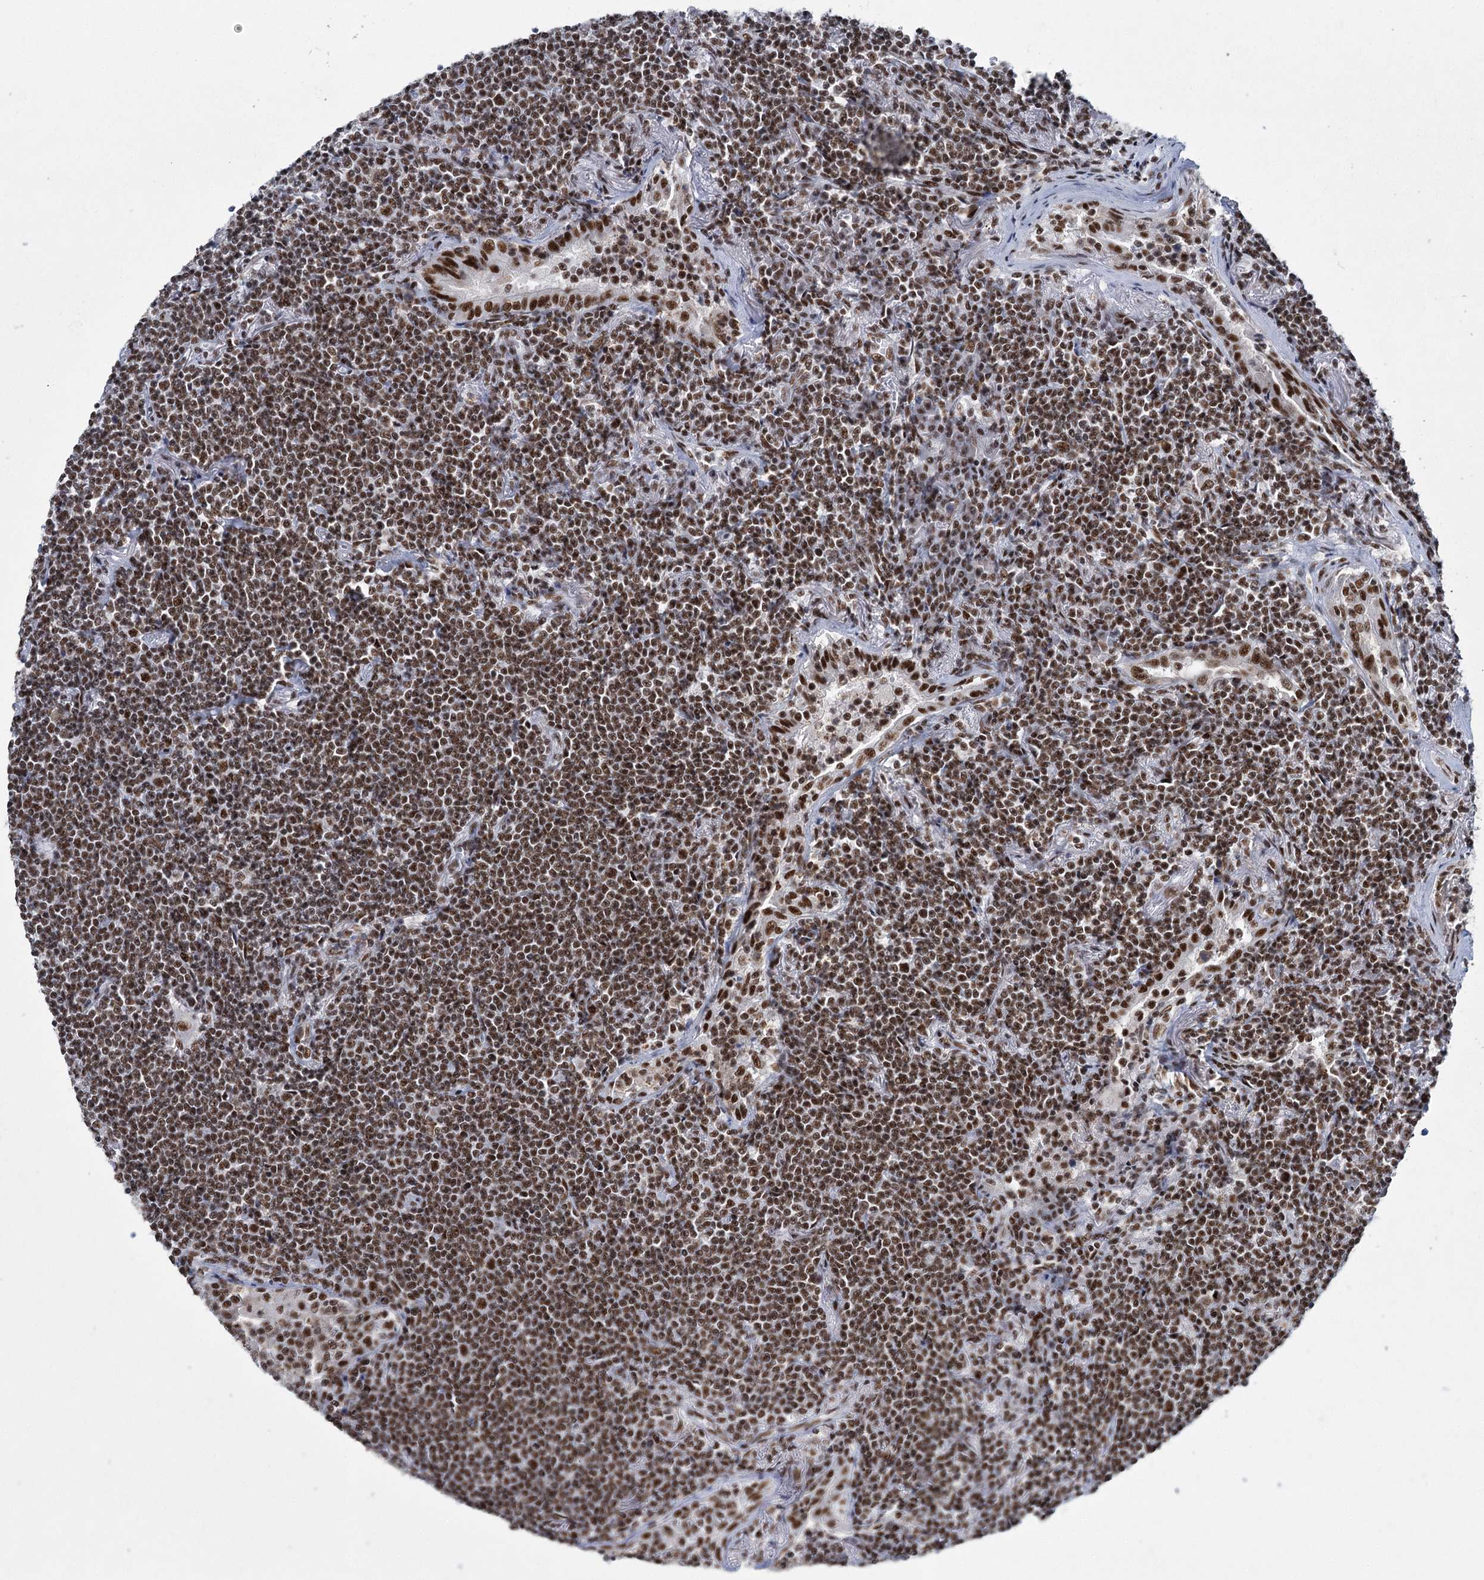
{"staining": {"intensity": "strong", "quantity": ">75%", "location": "nuclear"}, "tissue": "lymphoma", "cell_type": "Tumor cells", "image_type": "cancer", "snomed": [{"axis": "morphology", "description": "Malignant lymphoma, non-Hodgkin's type, Low grade"}, {"axis": "topography", "description": "Lung"}], "caption": "Tumor cells reveal high levels of strong nuclear positivity in approximately >75% of cells in human low-grade malignant lymphoma, non-Hodgkin's type. Immunohistochemistry (ihc) stains the protein of interest in brown and the nuclei are stained blue.", "gene": "SCAF8", "patient": {"sex": "female", "age": 71}}